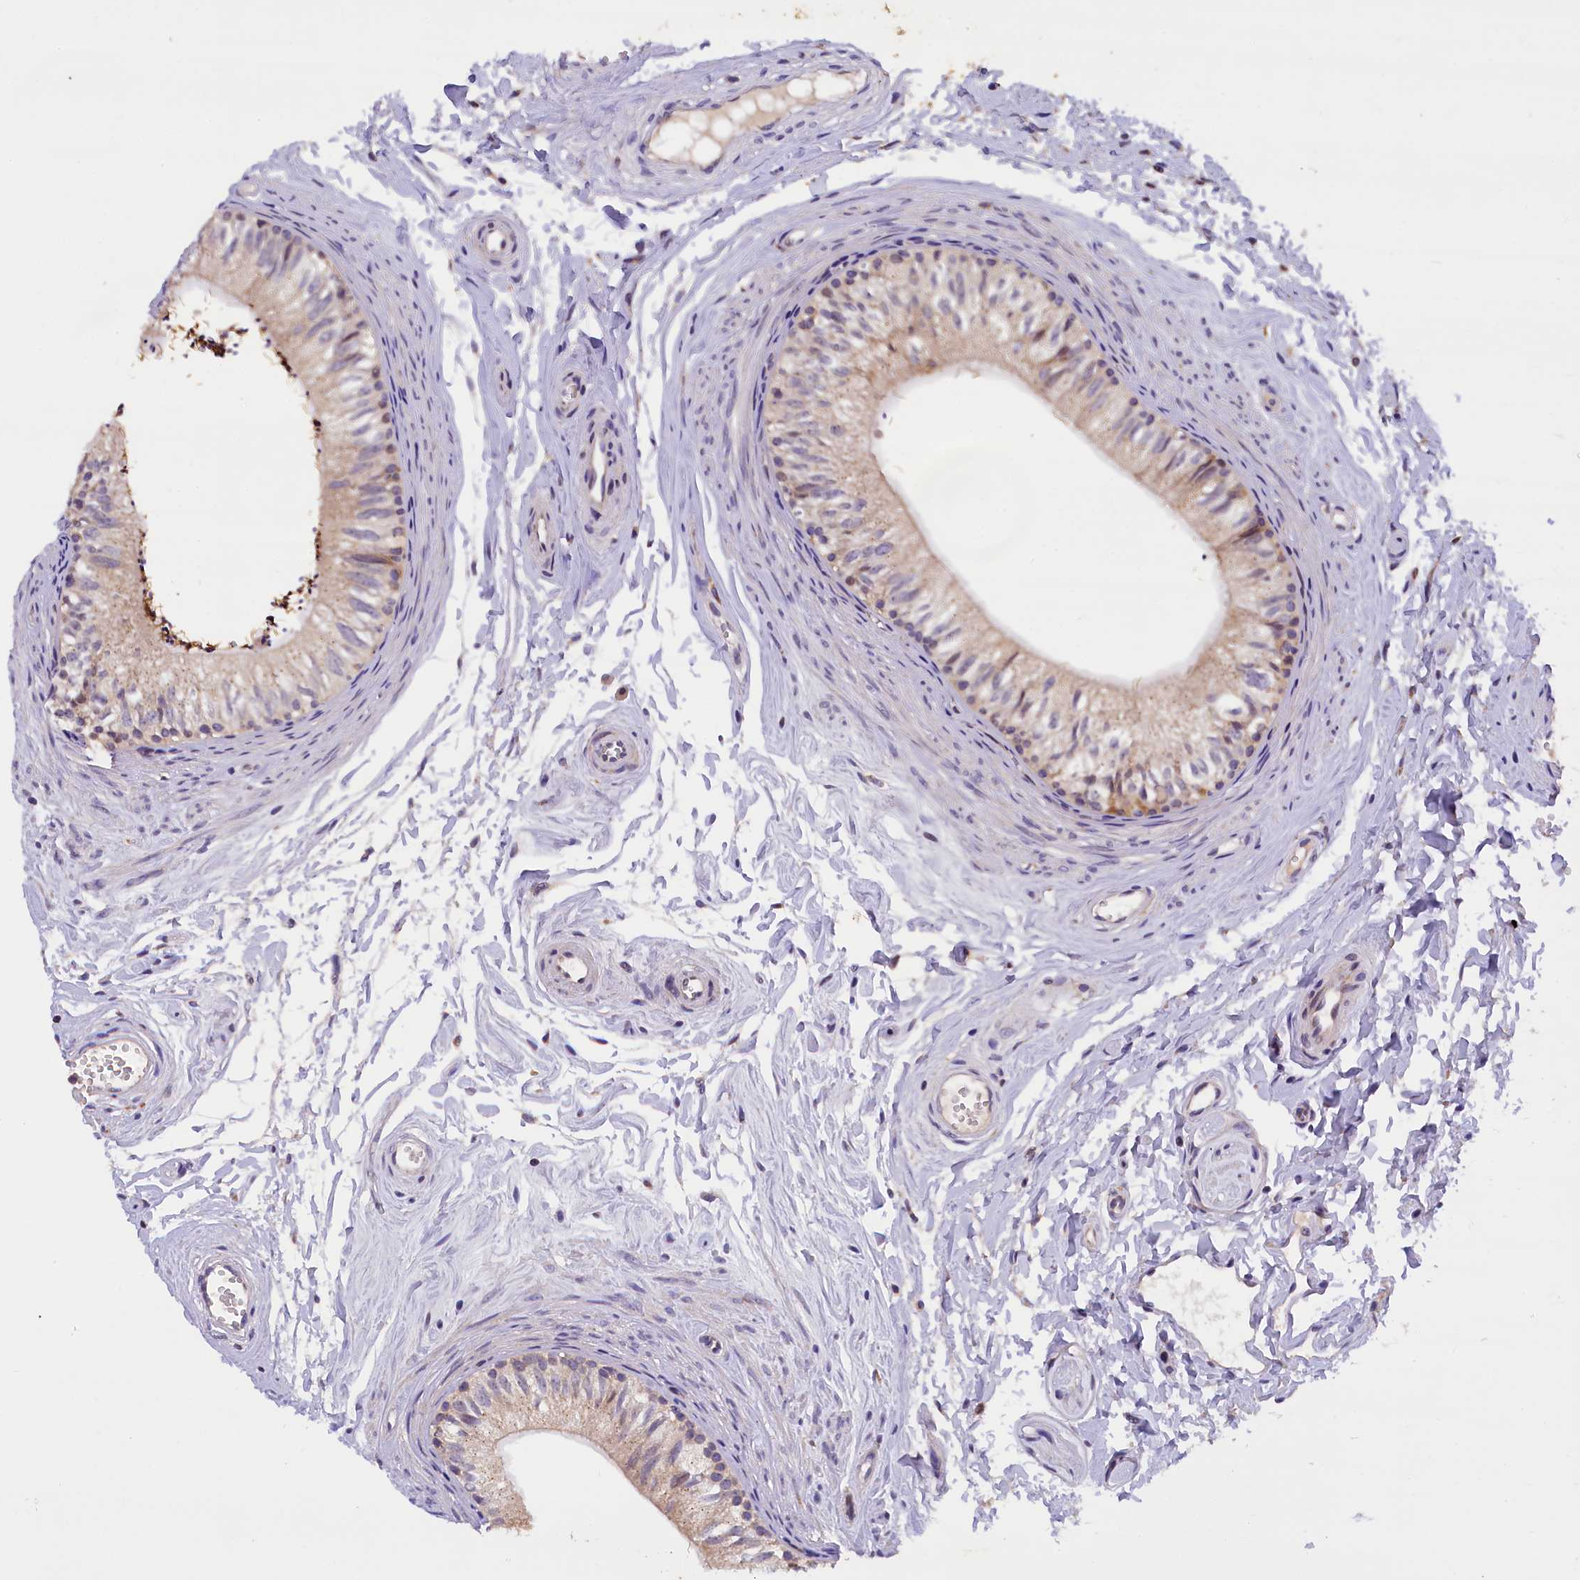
{"staining": {"intensity": "moderate", "quantity": "25%-75%", "location": "cytoplasmic/membranous"}, "tissue": "epididymis", "cell_type": "Glandular cells", "image_type": "normal", "snomed": [{"axis": "morphology", "description": "Normal tissue, NOS"}, {"axis": "topography", "description": "Epididymis"}], "caption": "Moderate cytoplasmic/membranous positivity is appreciated in about 25%-75% of glandular cells in normal epididymis.", "gene": "NAIP", "patient": {"sex": "male", "age": 56}}